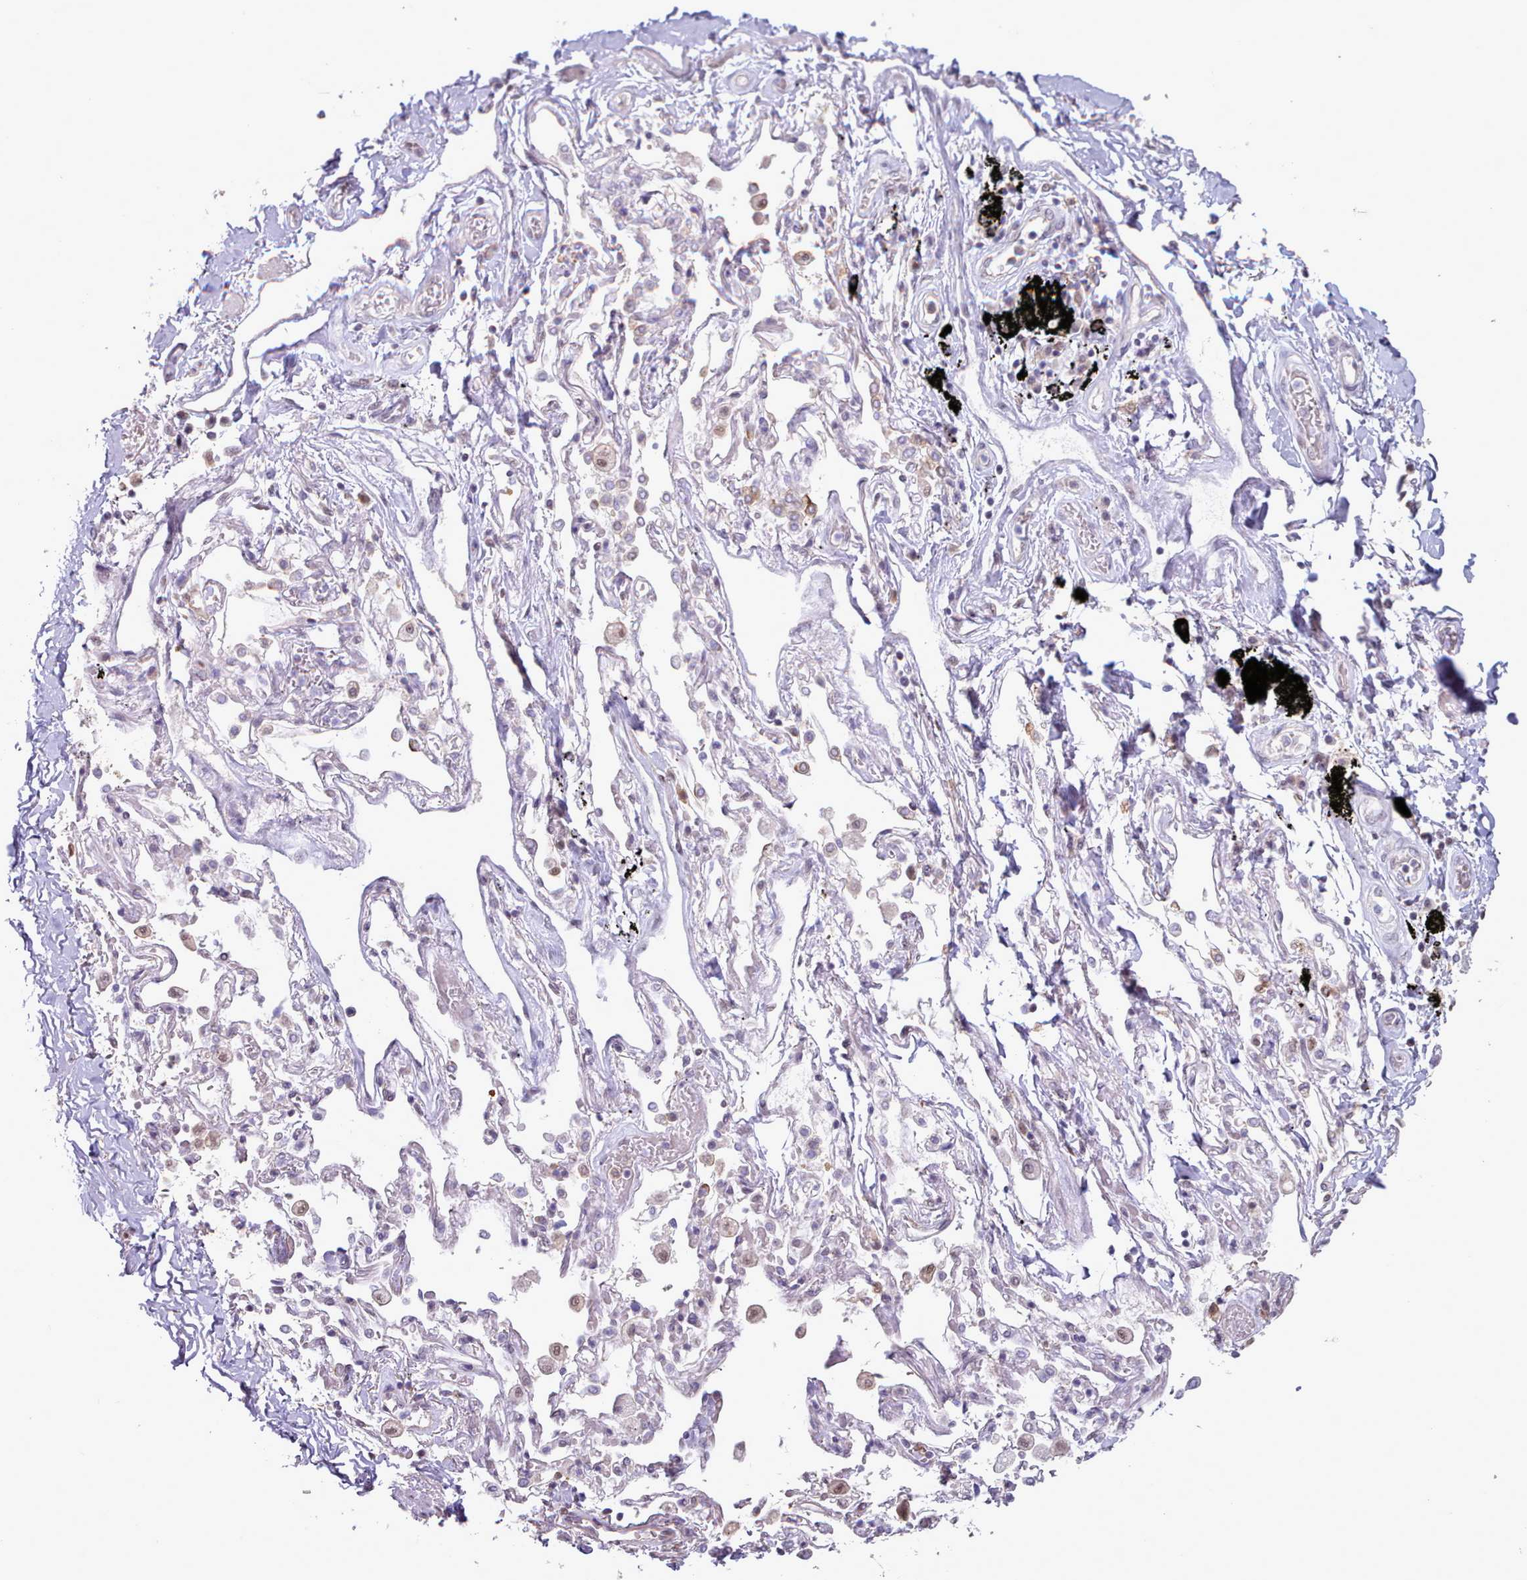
{"staining": {"intensity": "negative", "quantity": "none", "location": "none"}, "tissue": "adipose tissue", "cell_type": "Adipocytes", "image_type": "normal", "snomed": [{"axis": "morphology", "description": "Normal tissue, NOS"}, {"axis": "topography", "description": "Cartilage tissue"}], "caption": "An immunohistochemistry (IHC) photomicrograph of benign adipose tissue is shown. There is no staining in adipocytes of adipose tissue.", "gene": "CES3", "patient": {"sex": "male", "age": 73}}